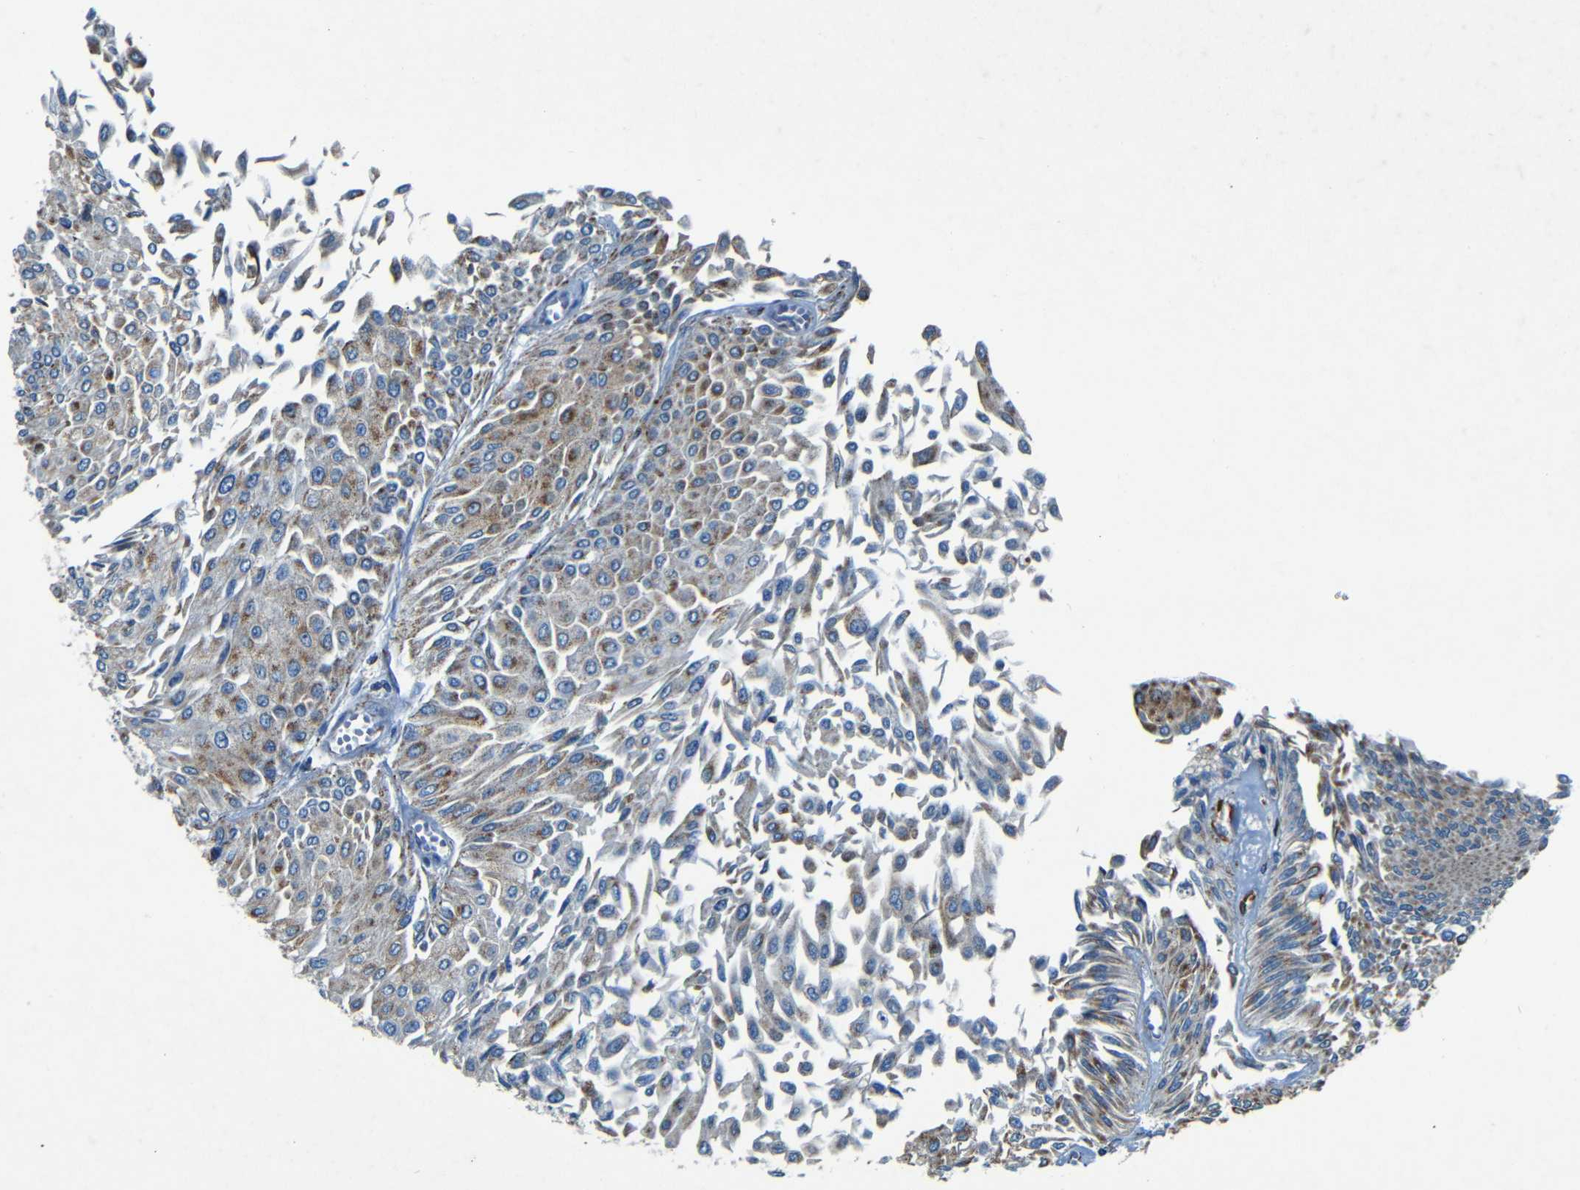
{"staining": {"intensity": "strong", "quantity": ">75%", "location": "cytoplasmic/membranous"}, "tissue": "urothelial cancer", "cell_type": "Tumor cells", "image_type": "cancer", "snomed": [{"axis": "morphology", "description": "Urothelial carcinoma, Low grade"}, {"axis": "topography", "description": "Urinary bladder"}], "caption": "DAB (3,3'-diaminobenzidine) immunohistochemical staining of human urothelial carcinoma (low-grade) demonstrates strong cytoplasmic/membranous protein expression in approximately >75% of tumor cells. (DAB (3,3'-diaminobenzidine) IHC with brightfield microscopy, high magnification).", "gene": "WSCD2", "patient": {"sex": "male", "age": 67}}